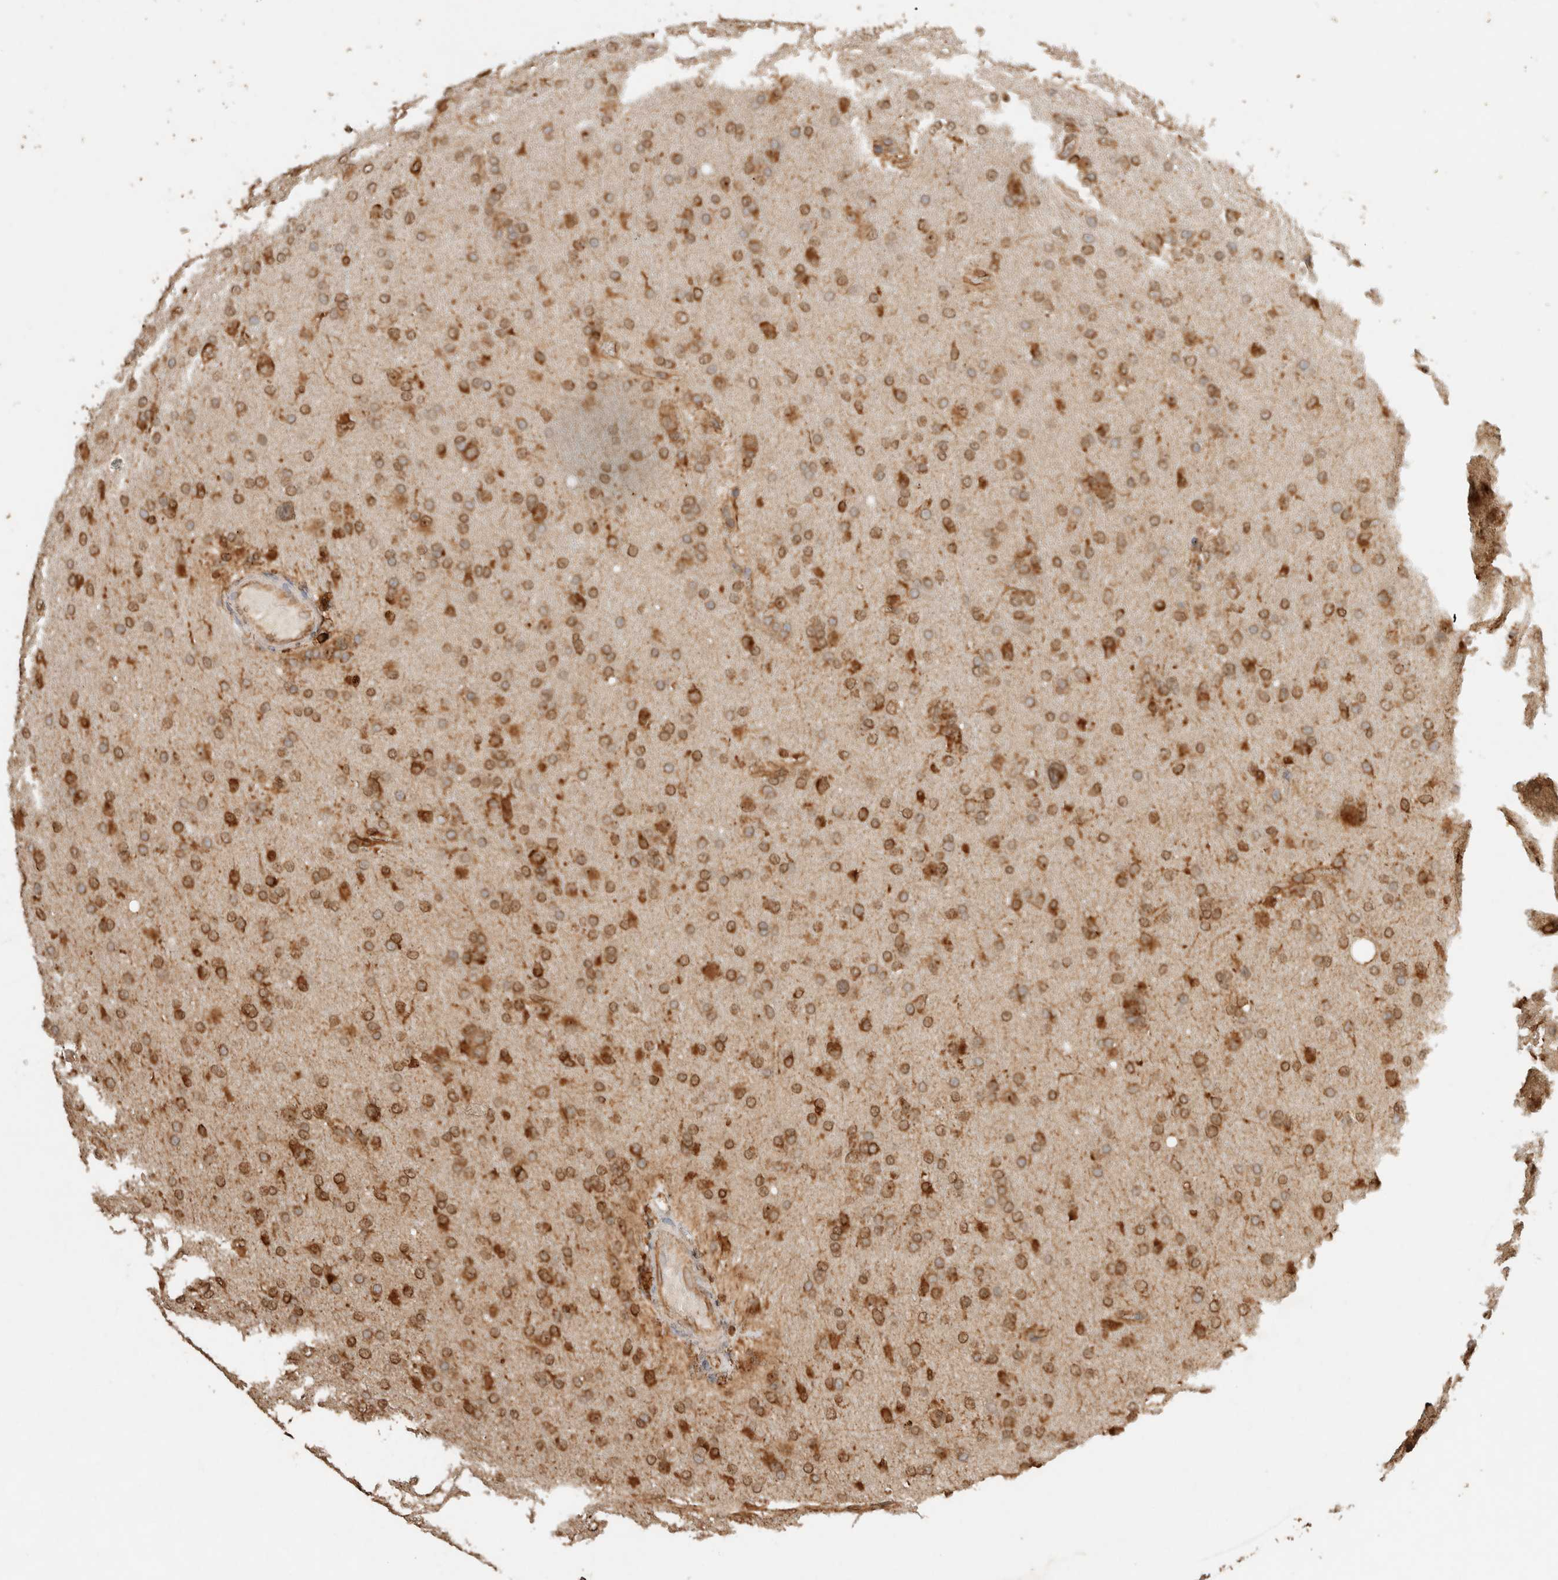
{"staining": {"intensity": "moderate", "quantity": ">75%", "location": "cytoplasmic/membranous"}, "tissue": "glioma", "cell_type": "Tumor cells", "image_type": "cancer", "snomed": [{"axis": "morphology", "description": "Glioma, malignant, High grade"}, {"axis": "topography", "description": "Cerebral cortex"}], "caption": "A micrograph showing moderate cytoplasmic/membranous positivity in about >75% of tumor cells in malignant glioma (high-grade), as visualized by brown immunohistochemical staining.", "gene": "ERAP1", "patient": {"sex": "female", "age": 36}}